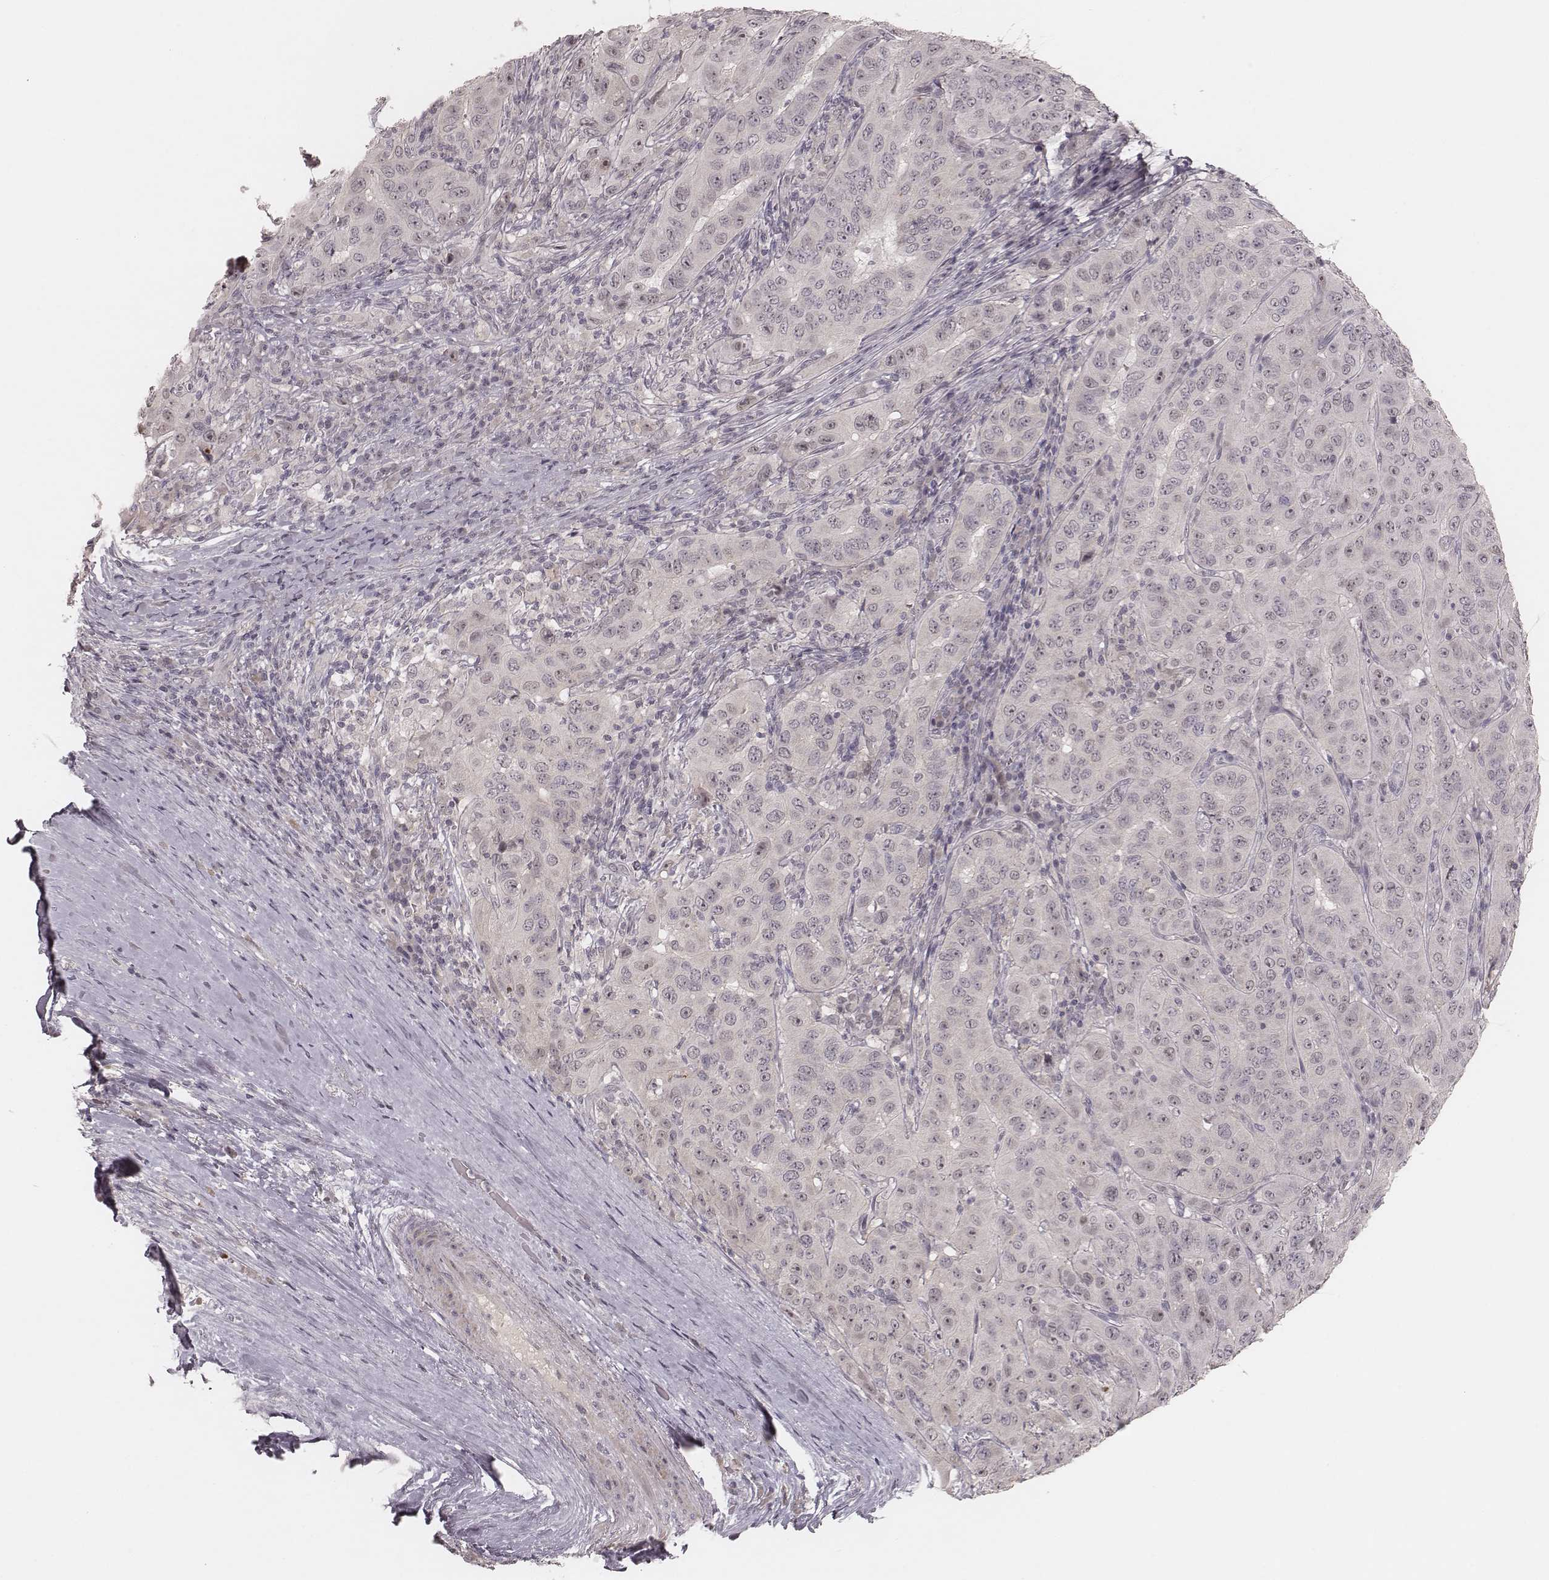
{"staining": {"intensity": "negative", "quantity": "none", "location": "none"}, "tissue": "pancreatic cancer", "cell_type": "Tumor cells", "image_type": "cancer", "snomed": [{"axis": "morphology", "description": "Adenocarcinoma, NOS"}, {"axis": "topography", "description": "Pancreas"}], "caption": "Immunohistochemistry of pancreatic cancer (adenocarcinoma) shows no expression in tumor cells.", "gene": "FAM13B", "patient": {"sex": "male", "age": 63}}